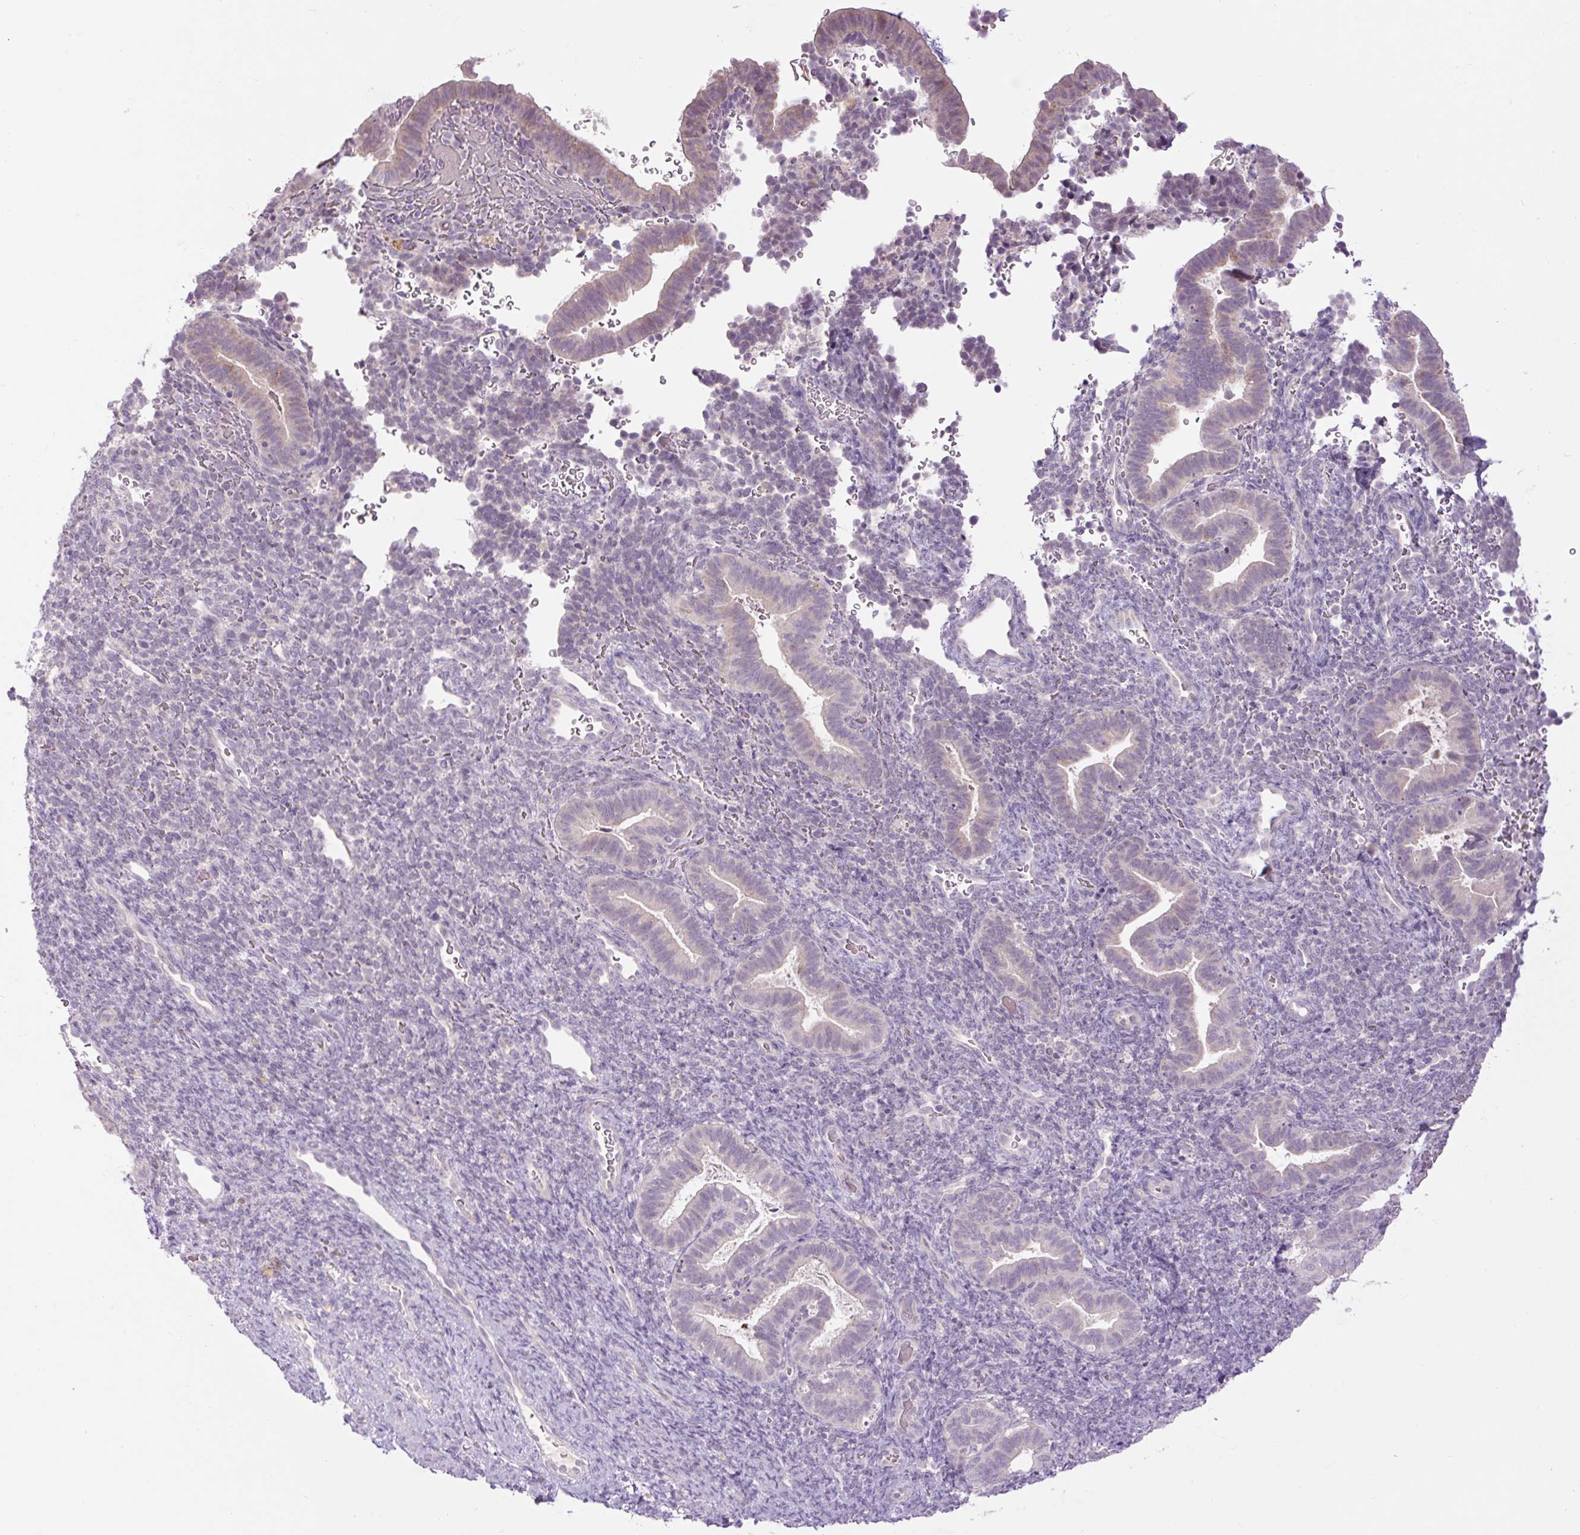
{"staining": {"intensity": "negative", "quantity": "none", "location": "none"}, "tissue": "endometrium", "cell_type": "Cells in endometrial stroma", "image_type": "normal", "snomed": [{"axis": "morphology", "description": "Normal tissue, NOS"}, {"axis": "topography", "description": "Endometrium"}], "caption": "Immunohistochemistry histopathology image of normal endometrium stained for a protein (brown), which exhibits no staining in cells in endometrial stroma.", "gene": "FABP7", "patient": {"sex": "female", "age": 34}}